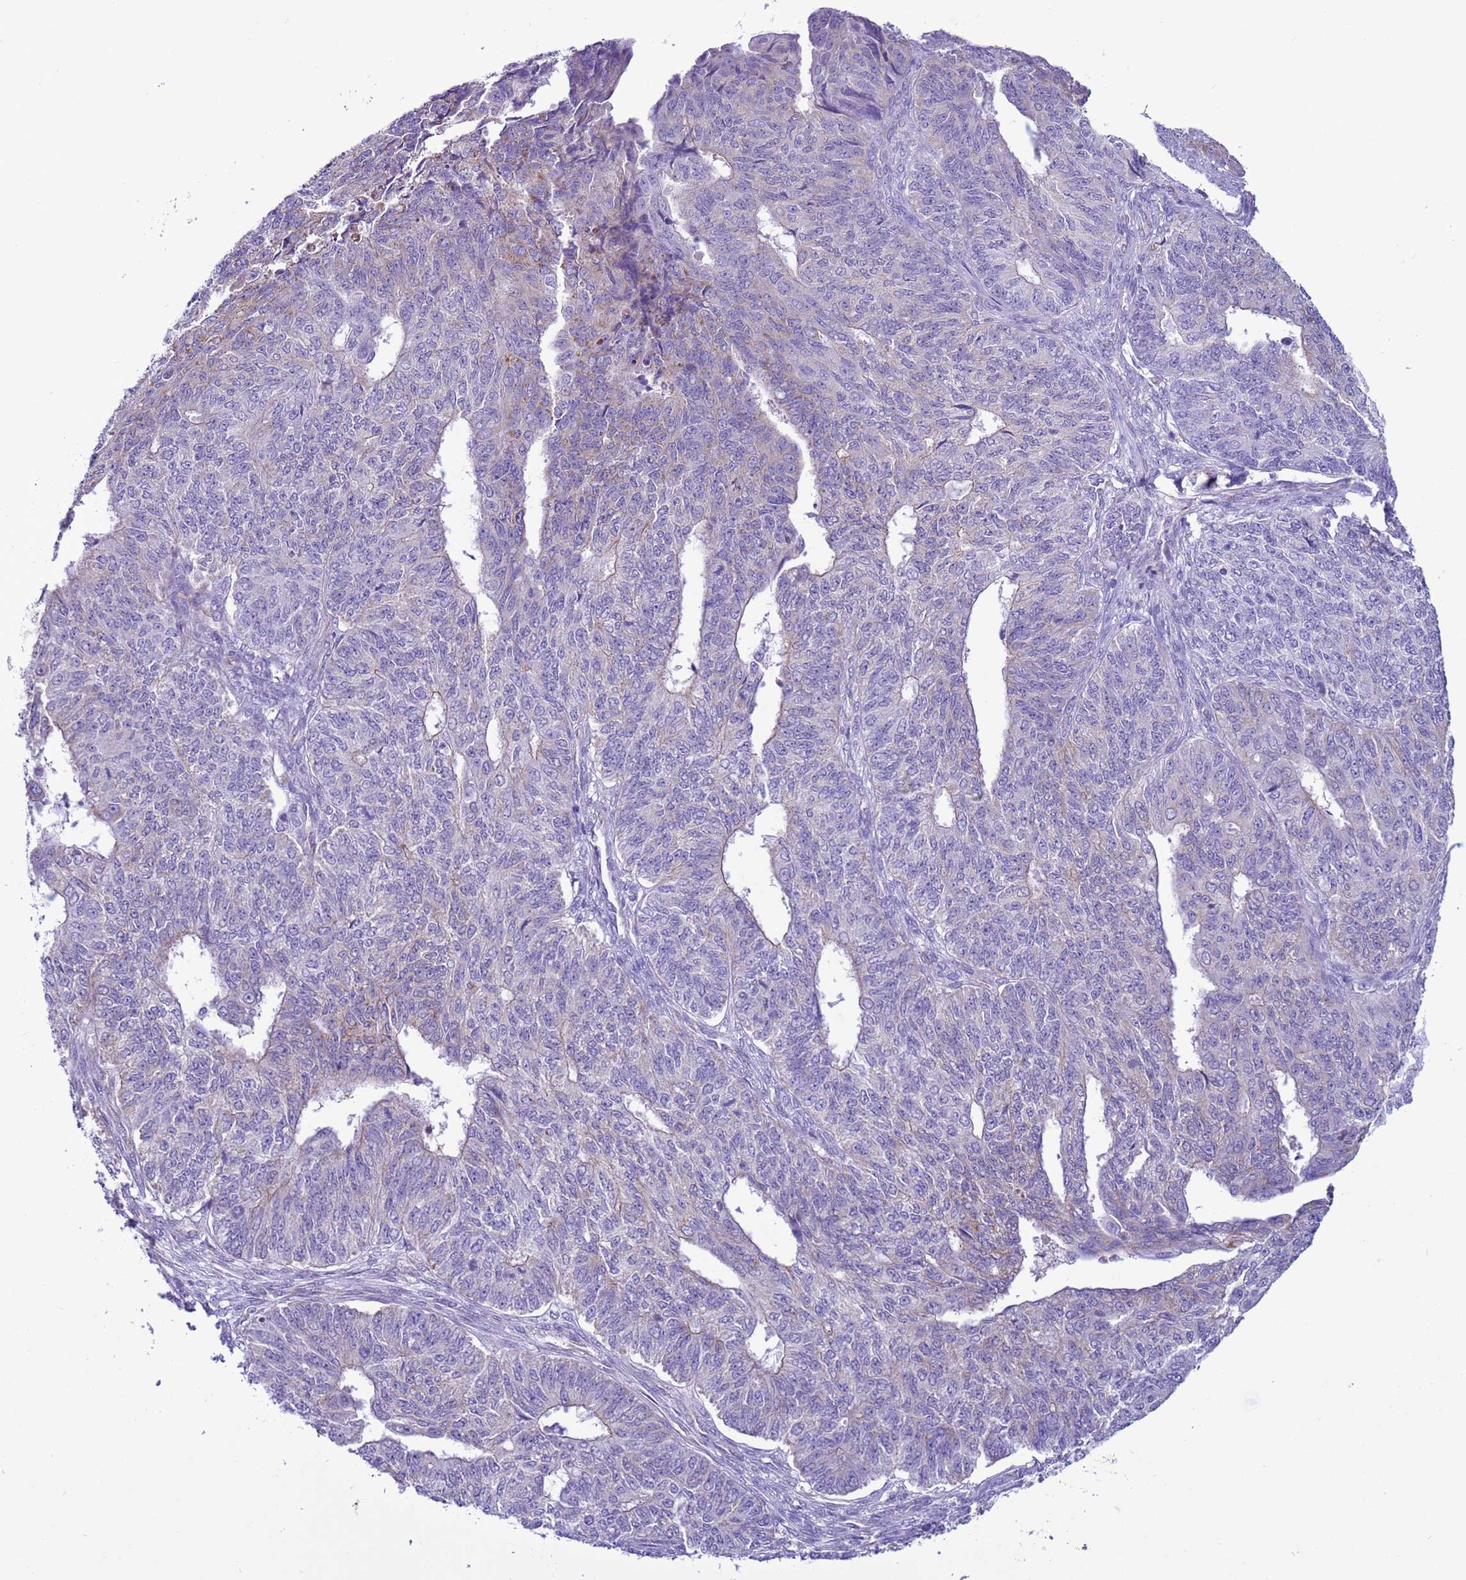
{"staining": {"intensity": "negative", "quantity": "none", "location": "none"}, "tissue": "endometrial cancer", "cell_type": "Tumor cells", "image_type": "cancer", "snomed": [{"axis": "morphology", "description": "Adenocarcinoma, NOS"}, {"axis": "topography", "description": "Endometrium"}], "caption": "A photomicrograph of human adenocarcinoma (endometrial) is negative for staining in tumor cells.", "gene": "NCALD", "patient": {"sex": "female", "age": 32}}